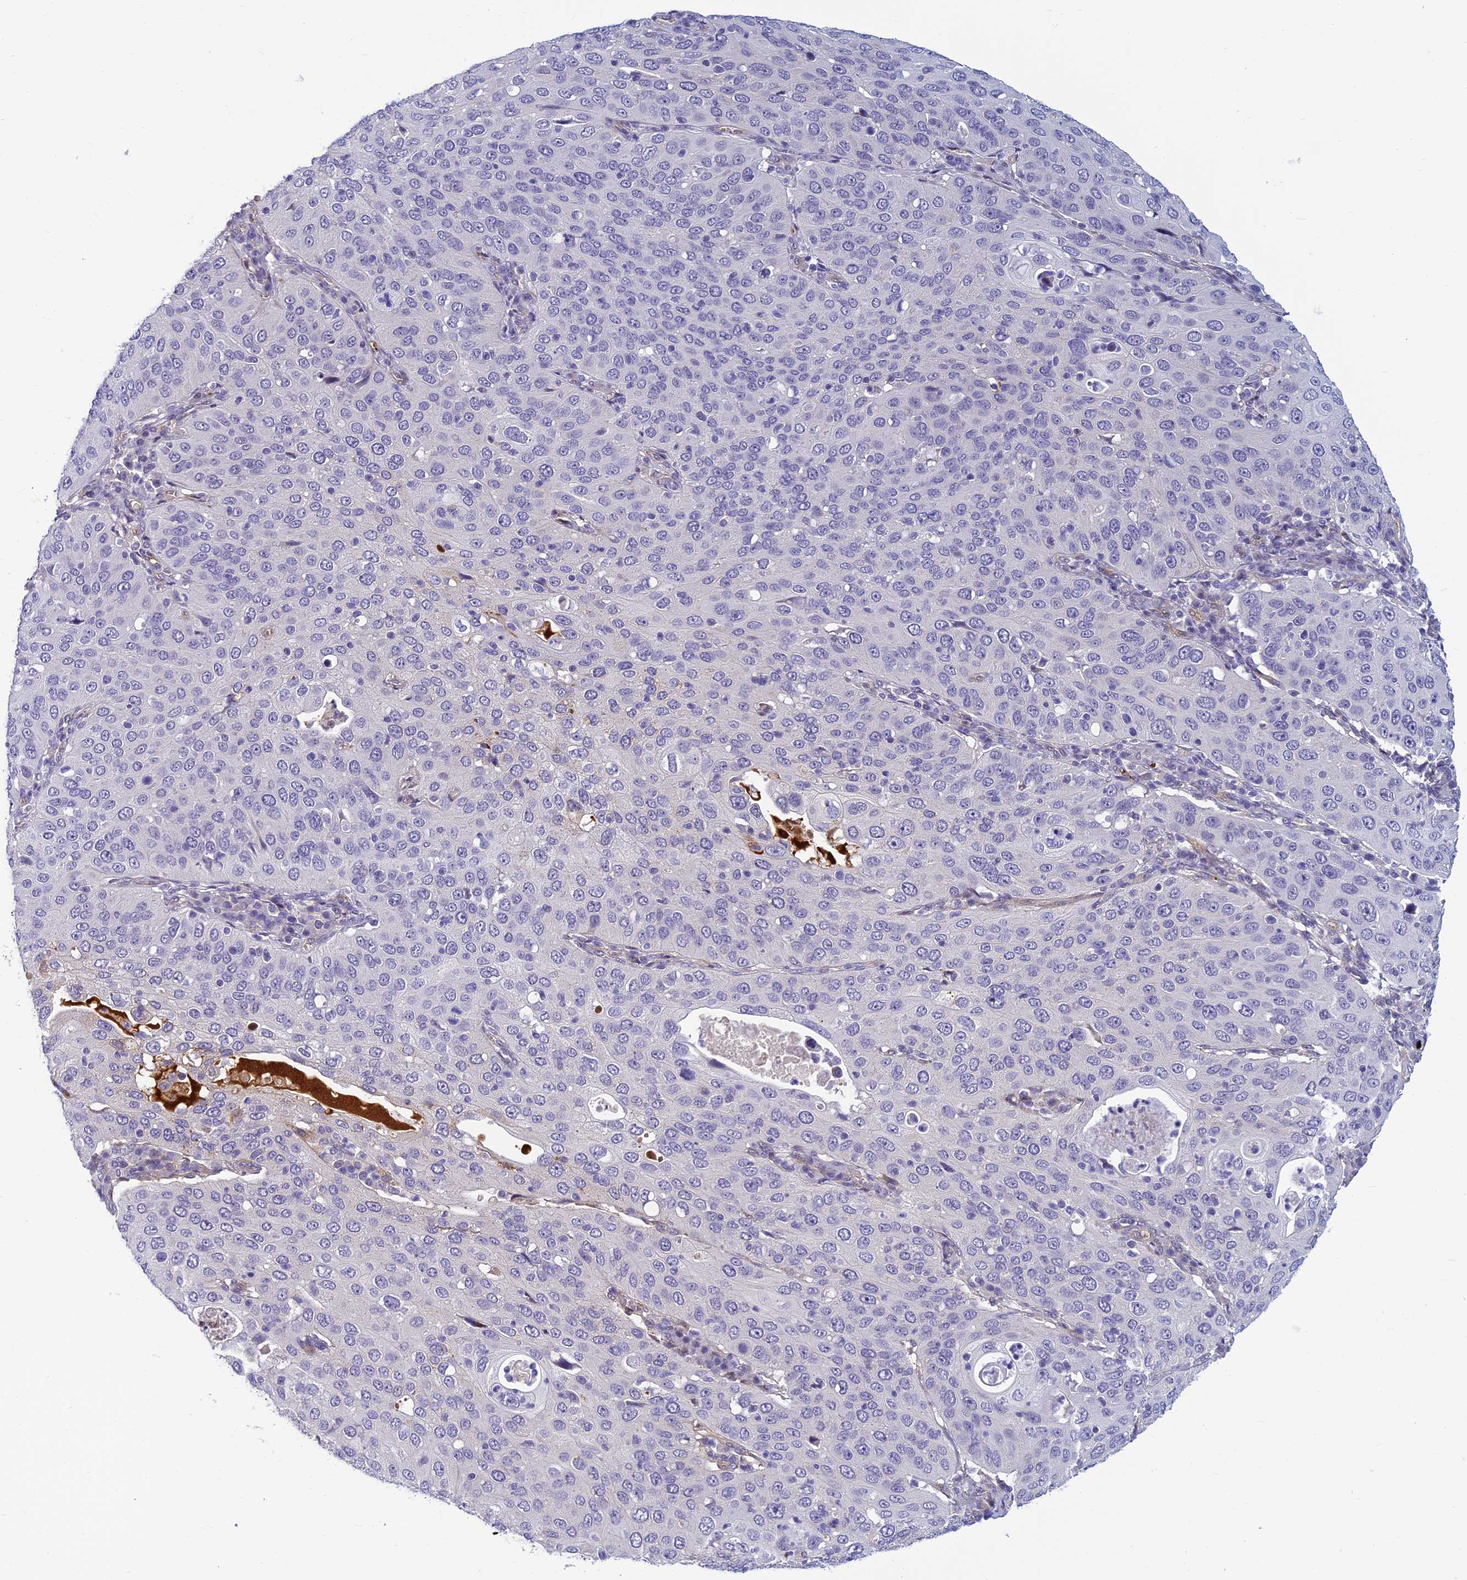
{"staining": {"intensity": "negative", "quantity": "none", "location": "none"}, "tissue": "cervical cancer", "cell_type": "Tumor cells", "image_type": "cancer", "snomed": [{"axis": "morphology", "description": "Squamous cell carcinoma, NOS"}, {"axis": "topography", "description": "Cervix"}], "caption": "DAB immunohistochemical staining of cervical cancer (squamous cell carcinoma) exhibits no significant positivity in tumor cells.", "gene": "CLEC11A", "patient": {"sex": "female", "age": 36}}